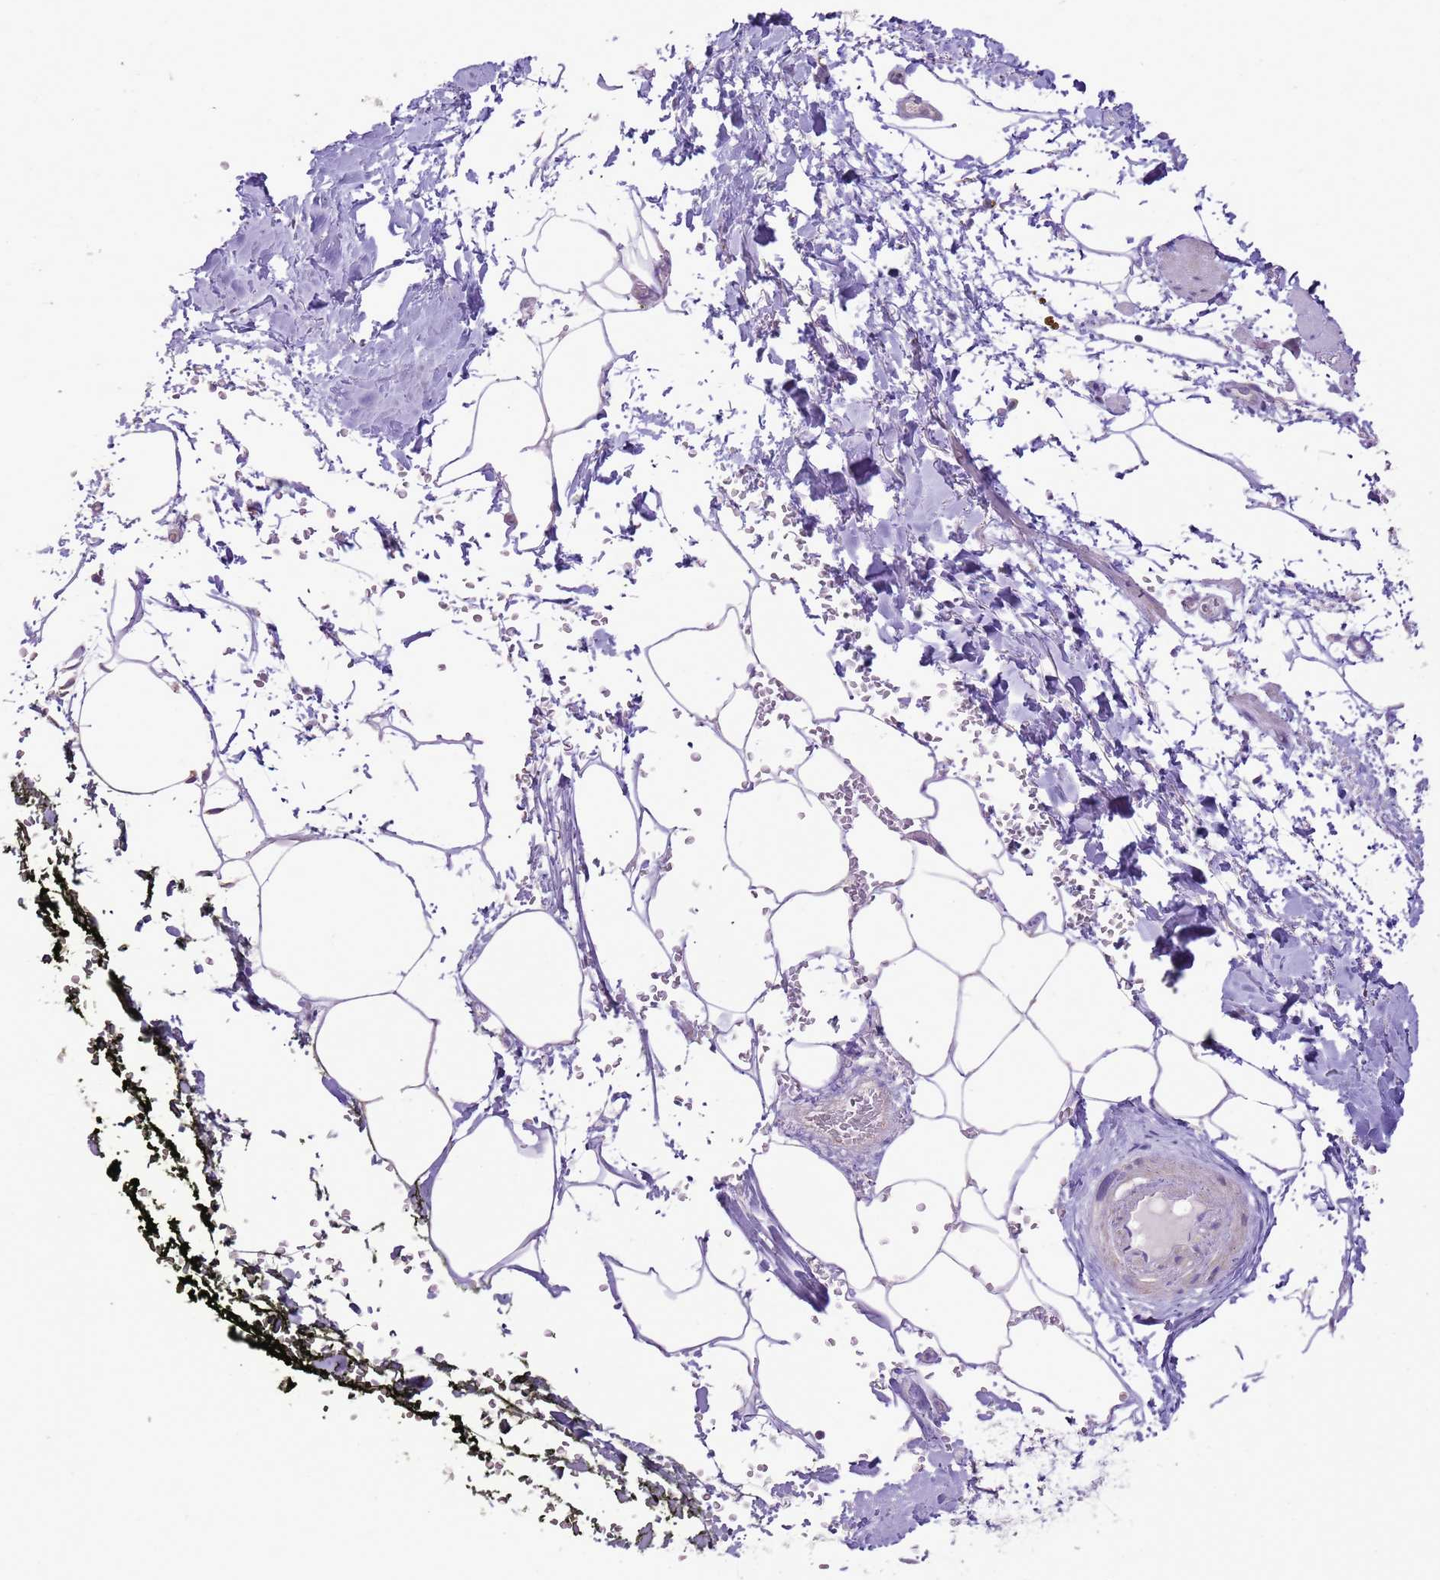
{"staining": {"intensity": "negative", "quantity": "none", "location": "none"}, "tissue": "adipose tissue", "cell_type": "Adipocytes", "image_type": "normal", "snomed": [{"axis": "morphology", "description": "Normal tissue, NOS"}, {"axis": "morphology", "description": "Adenocarcinoma, Low grade"}, {"axis": "topography", "description": "Prostate"}, {"axis": "topography", "description": "Peripheral nerve tissue"}], "caption": "Adipocytes are negative for protein expression in unremarkable human adipose tissue. (Stains: DAB (3,3'-diaminobenzidine) immunohistochemistry with hematoxylin counter stain, Microscopy: brightfield microscopy at high magnification).", "gene": "GMNN", "patient": {"sex": "male", "age": 63}}